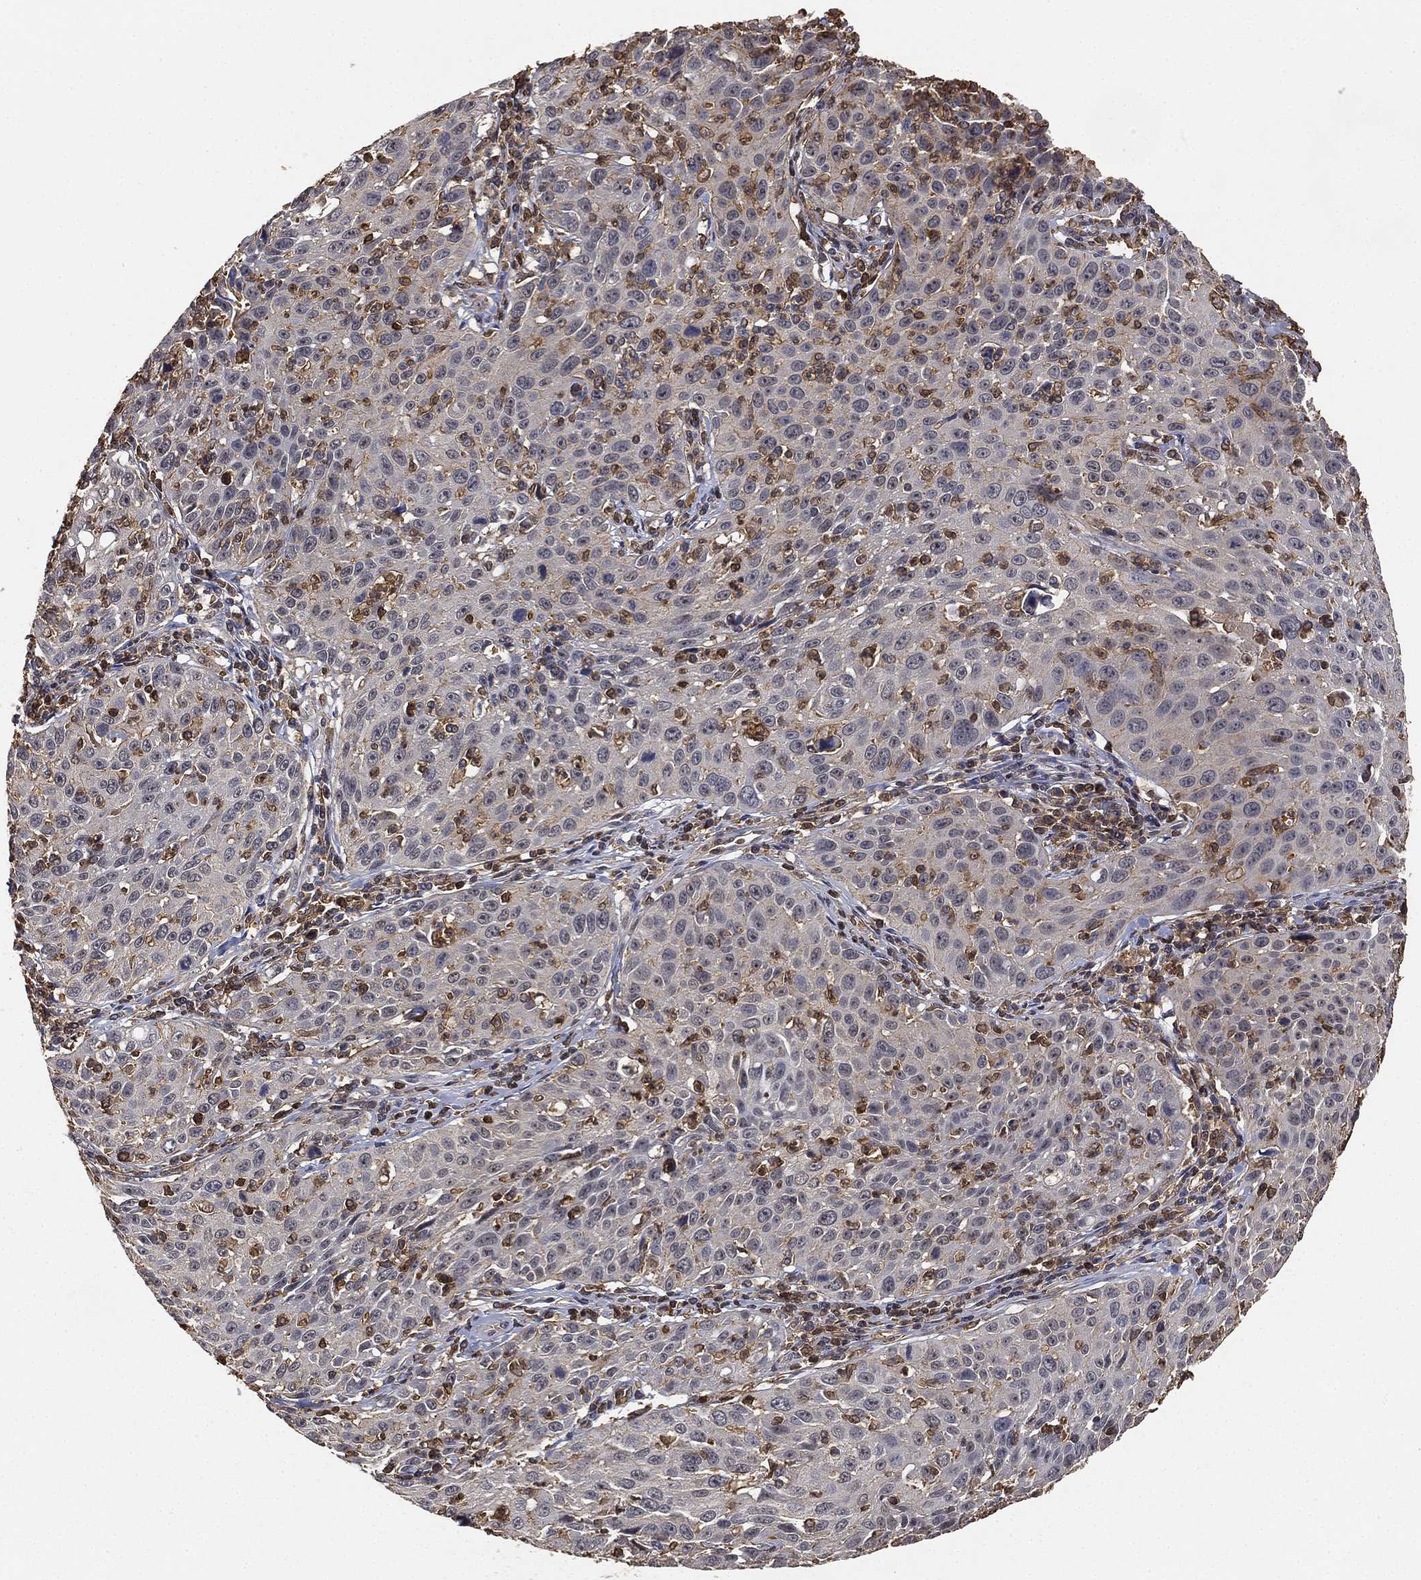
{"staining": {"intensity": "negative", "quantity": "none", "location": "none"}, "tissue": "cervical cancer", "cell_type": "Tumor cells", "image_type": "cancer", "snomed": [{"axis": "morphology", "description": "Squamous cell carcinoma, NOS"}, {"axis": "topography", "description": "Cervix"}], "caption": "High magnification brightfield microscopy of cervical cancer (squamous cell carcinoma) stained with DAB (3,3'-diaminobenzidine) (brown) and counterstained with hematoxylin (blue): tumor cells show no significant staining.", "gene": "CRYL1", "patient": {"sex": "female", "age": 26}}